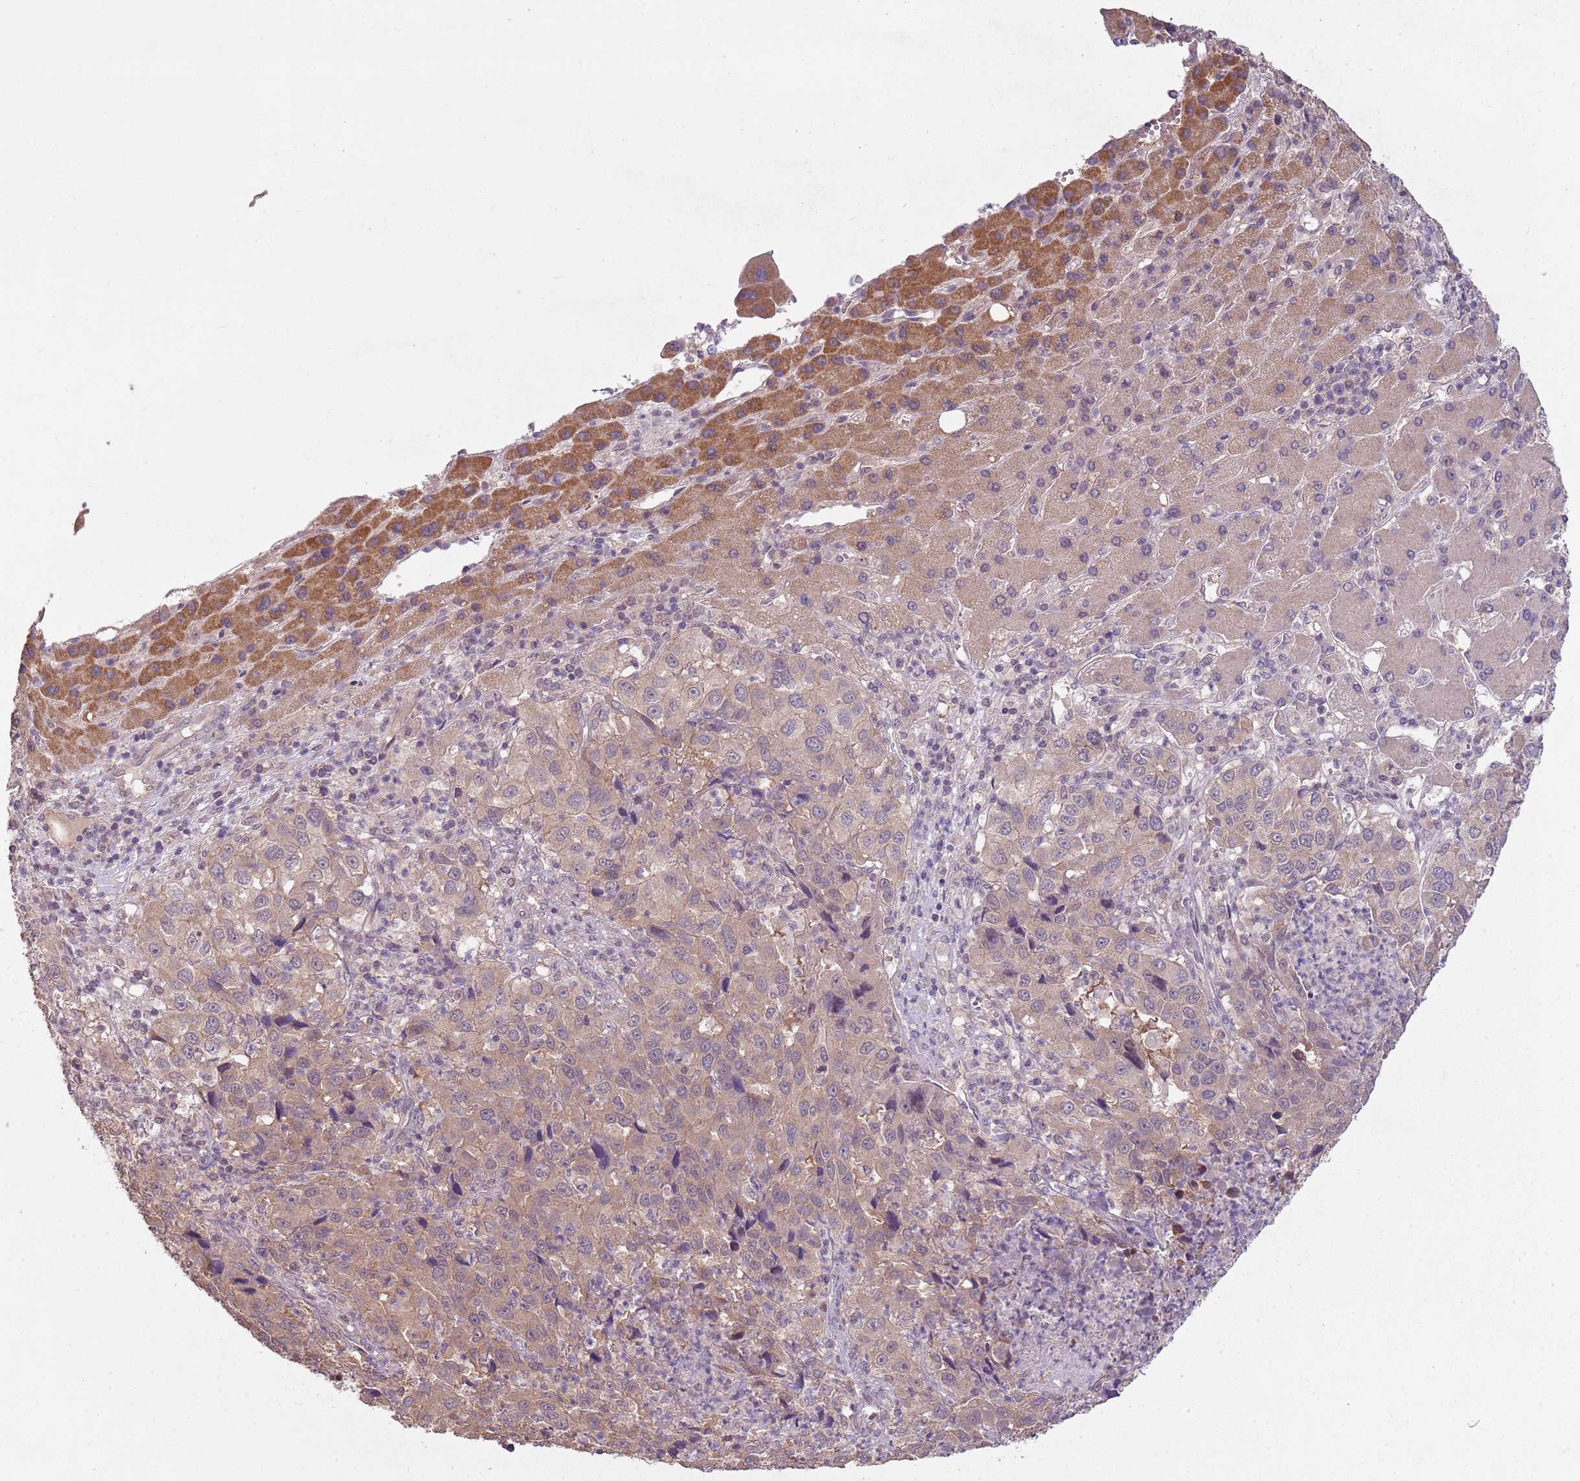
{"staining": {"intensity": "moderate", "quantity": ">75%", "location": "cytoplasmic/membranous"}, "tissue": "liver cancer", "cell_type": "Tumor cells", "image_type": "cancer", "snomed": [{"axis": "morphology", "description": "Carcinoma, Hepatocellular, NOS"}, {"axis": "topography", "description": "Liver"}], "caption": "Immunohistochemical staining of hepatocellular carcinoma (liver) displays medium levels of moderate cytoplasmic/membranous protein positivity in about >75% of tumor cells.", "gene": "TEKT4", "patient": {"sex": "male", "age": 63}}